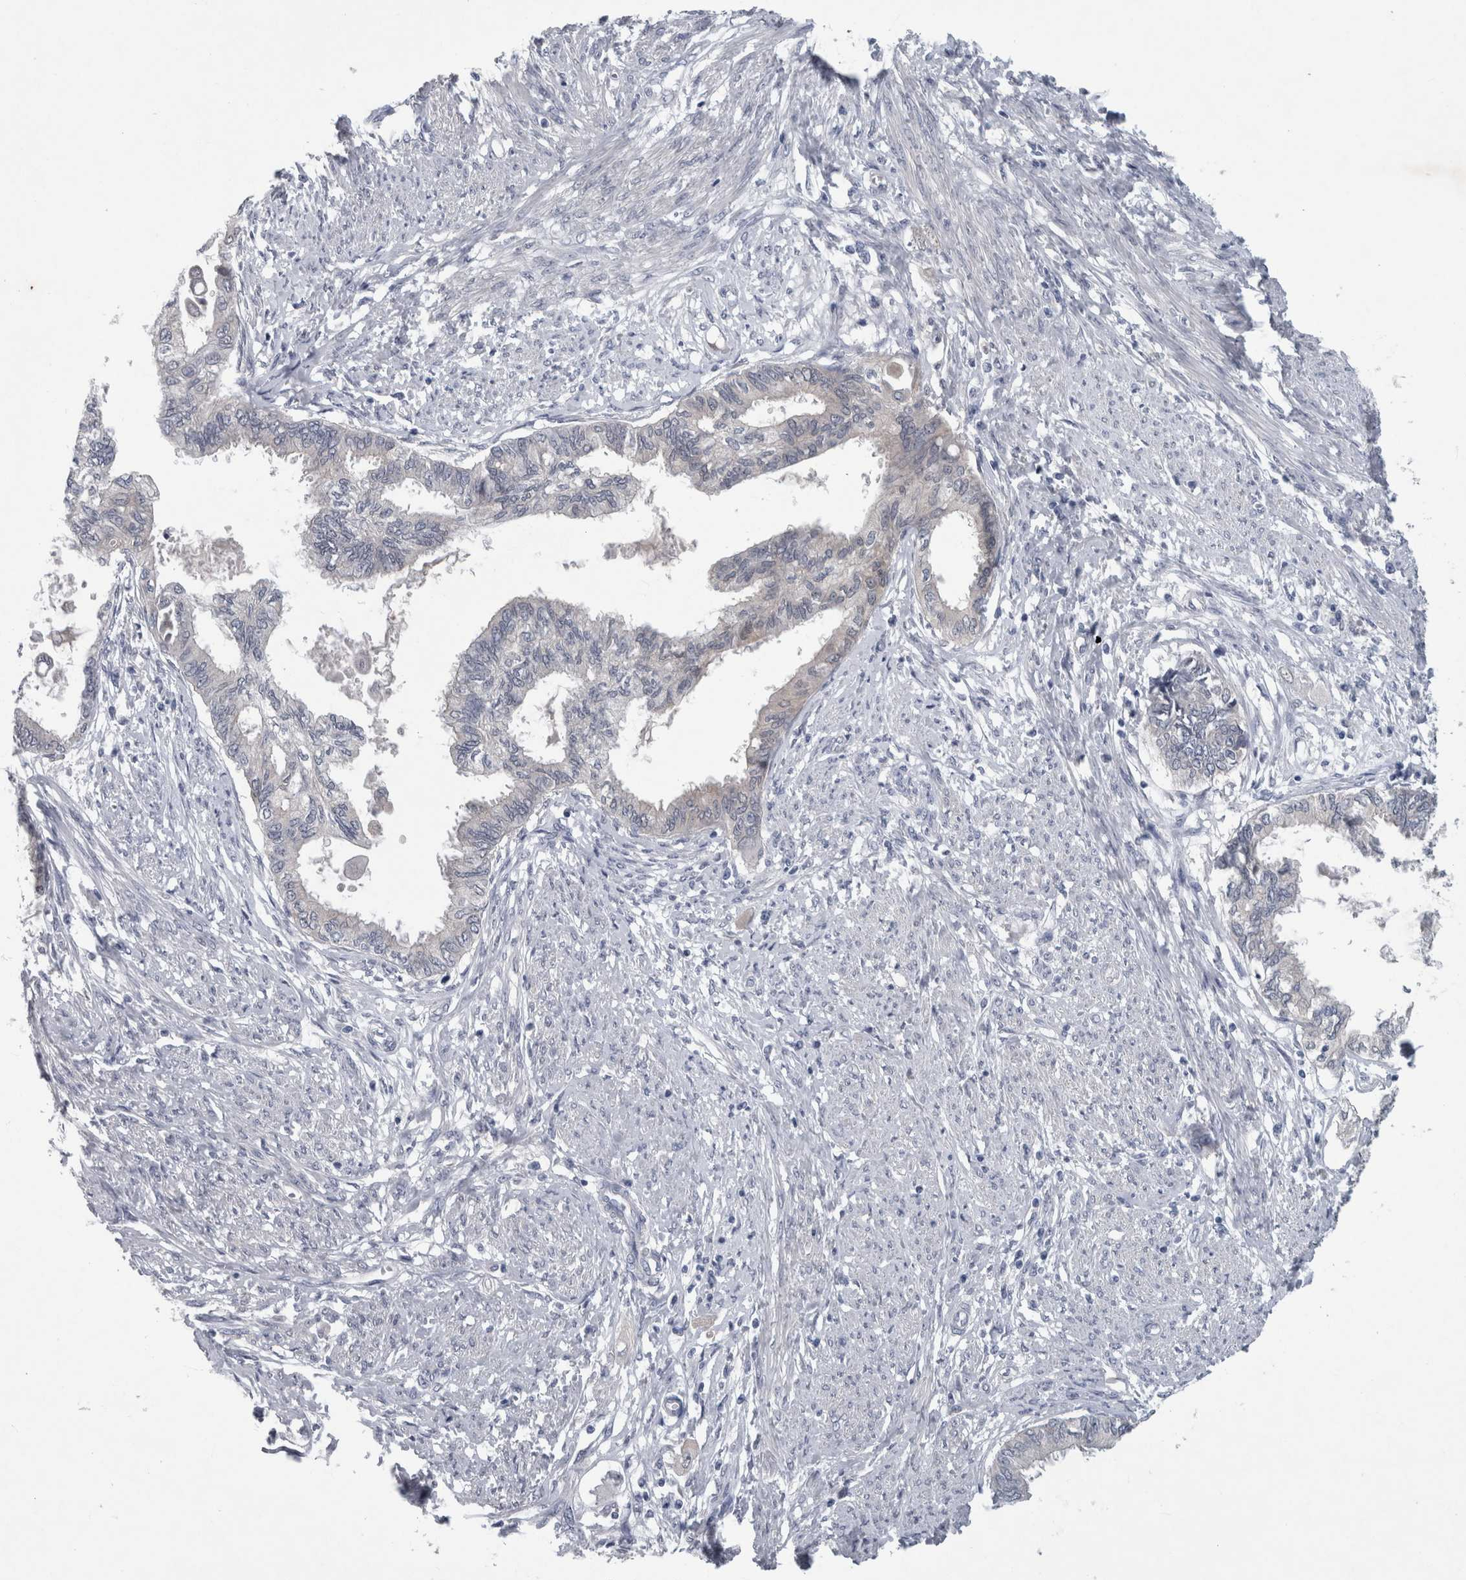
{"staining": {"intensity": "negative", "quantity": "none", "location": "none"}, "tissue": "cervical cancer", "cell_type": "Tumor cells", "image_type": "cancer", "snomed": [{"axis": "morphology", "description": "Normal tissue, NOS"}, {"axis": "morphology", "description": "Adenocarcinoma, NOS"}, {"axis": "topography", "description": "Cervix"}, {"axis": "topography", "description": "Endometrium"}], "caption": "This is an IHC photomicrograph of cervical cancer (adenocarcinoma). There is no expression in tumor cells.", "gene": "FAM83H", "patient": {"sex": "female", "age": 86}}